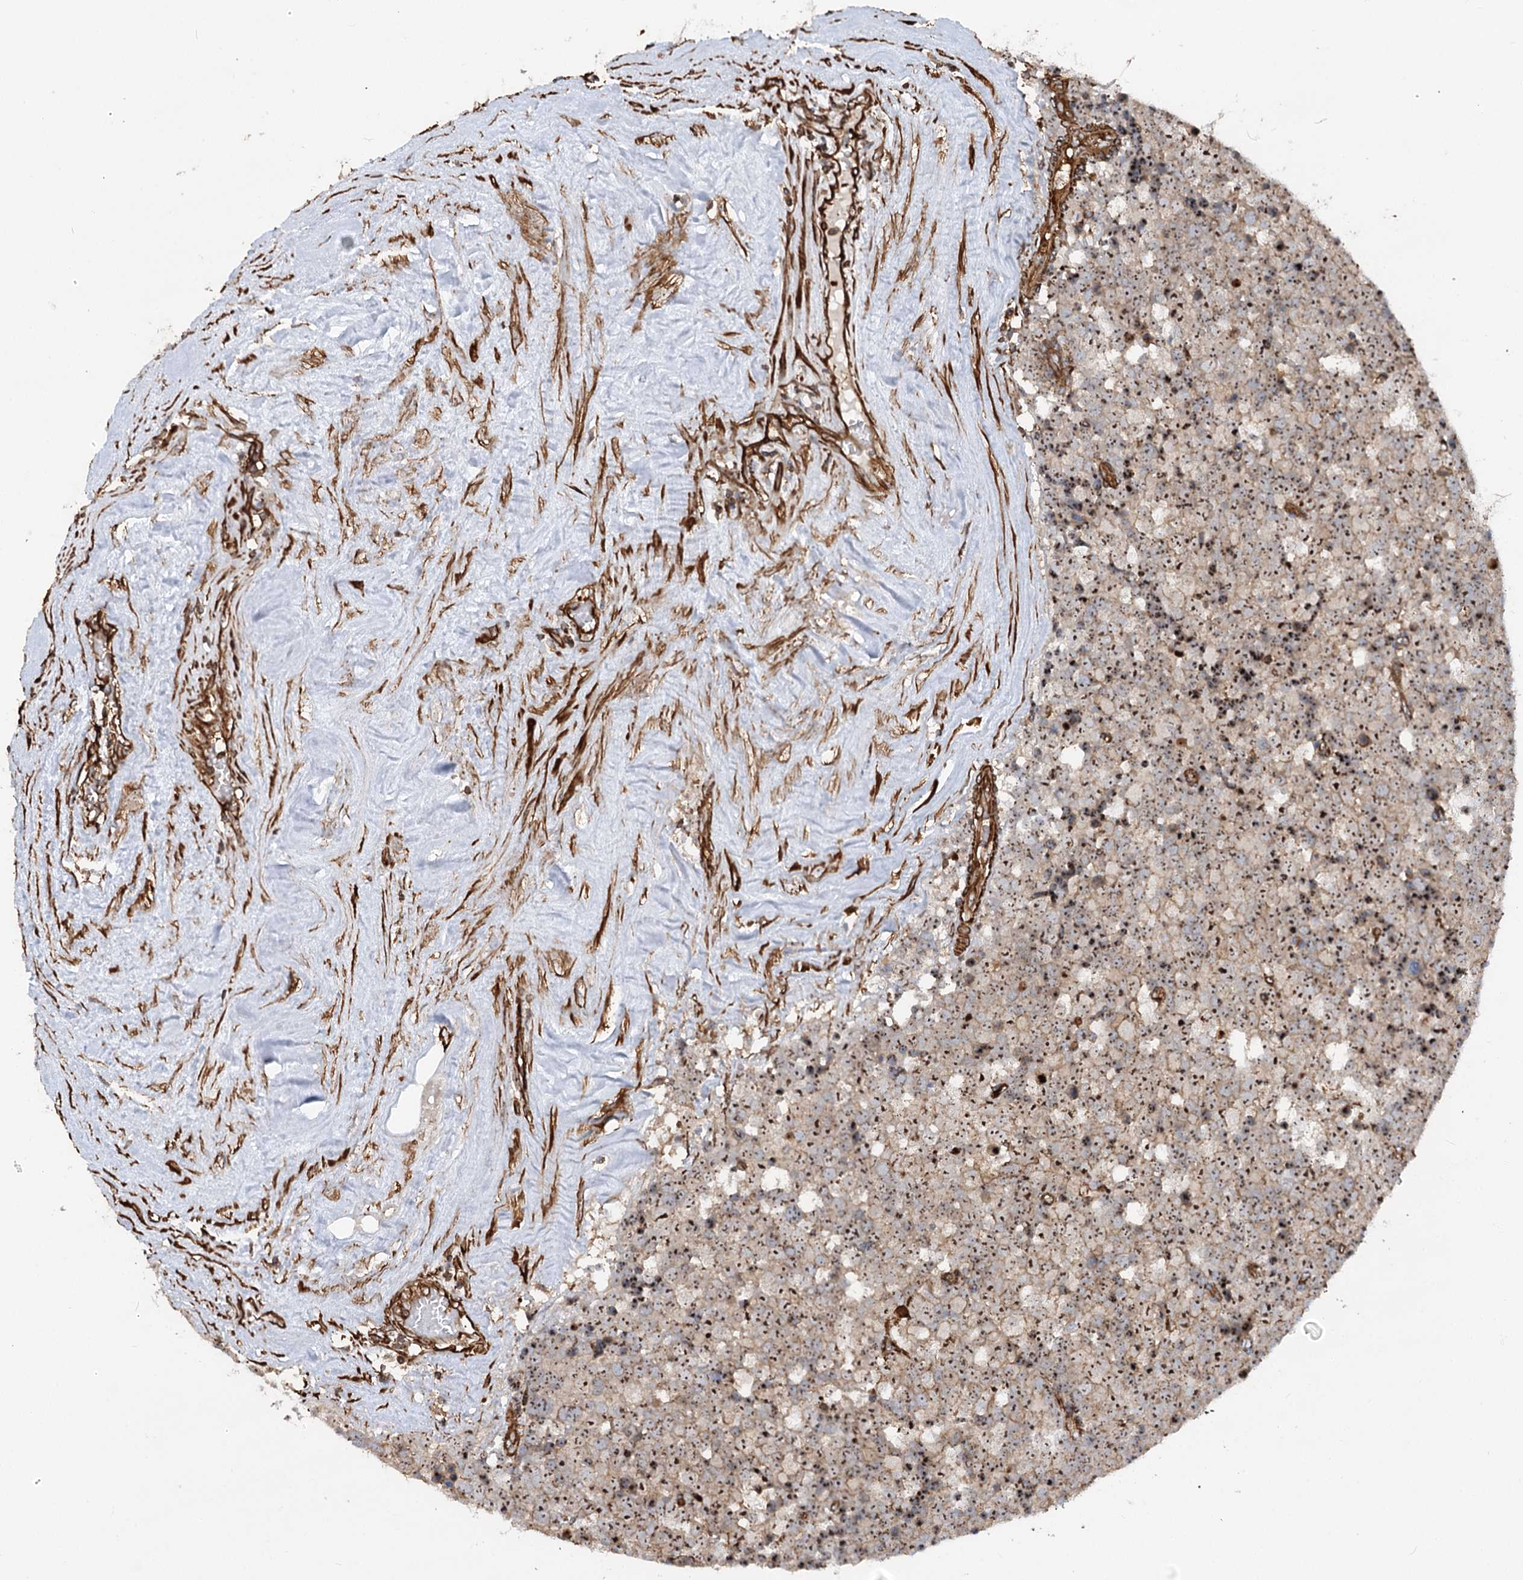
{"staining": {"intensity": "moderate", "quantity": "25%-75%", "location": "nuclear"}, "tissue": "testis cancer", "cell_type": "Tumor cells", "image_type": "cancer", "snomed": [{"axis": "morphology", "description": "Seminoma, NOS"}, {"axis": "topography", "description": "Testis"}], "caption": "Protein expression analysis of seminoma (testis) exhibits moderate nuclear staining in about 25%-75% of tumor cells.", "gene": "WDR36", "patient": {"sex": "male", "age": 71}}